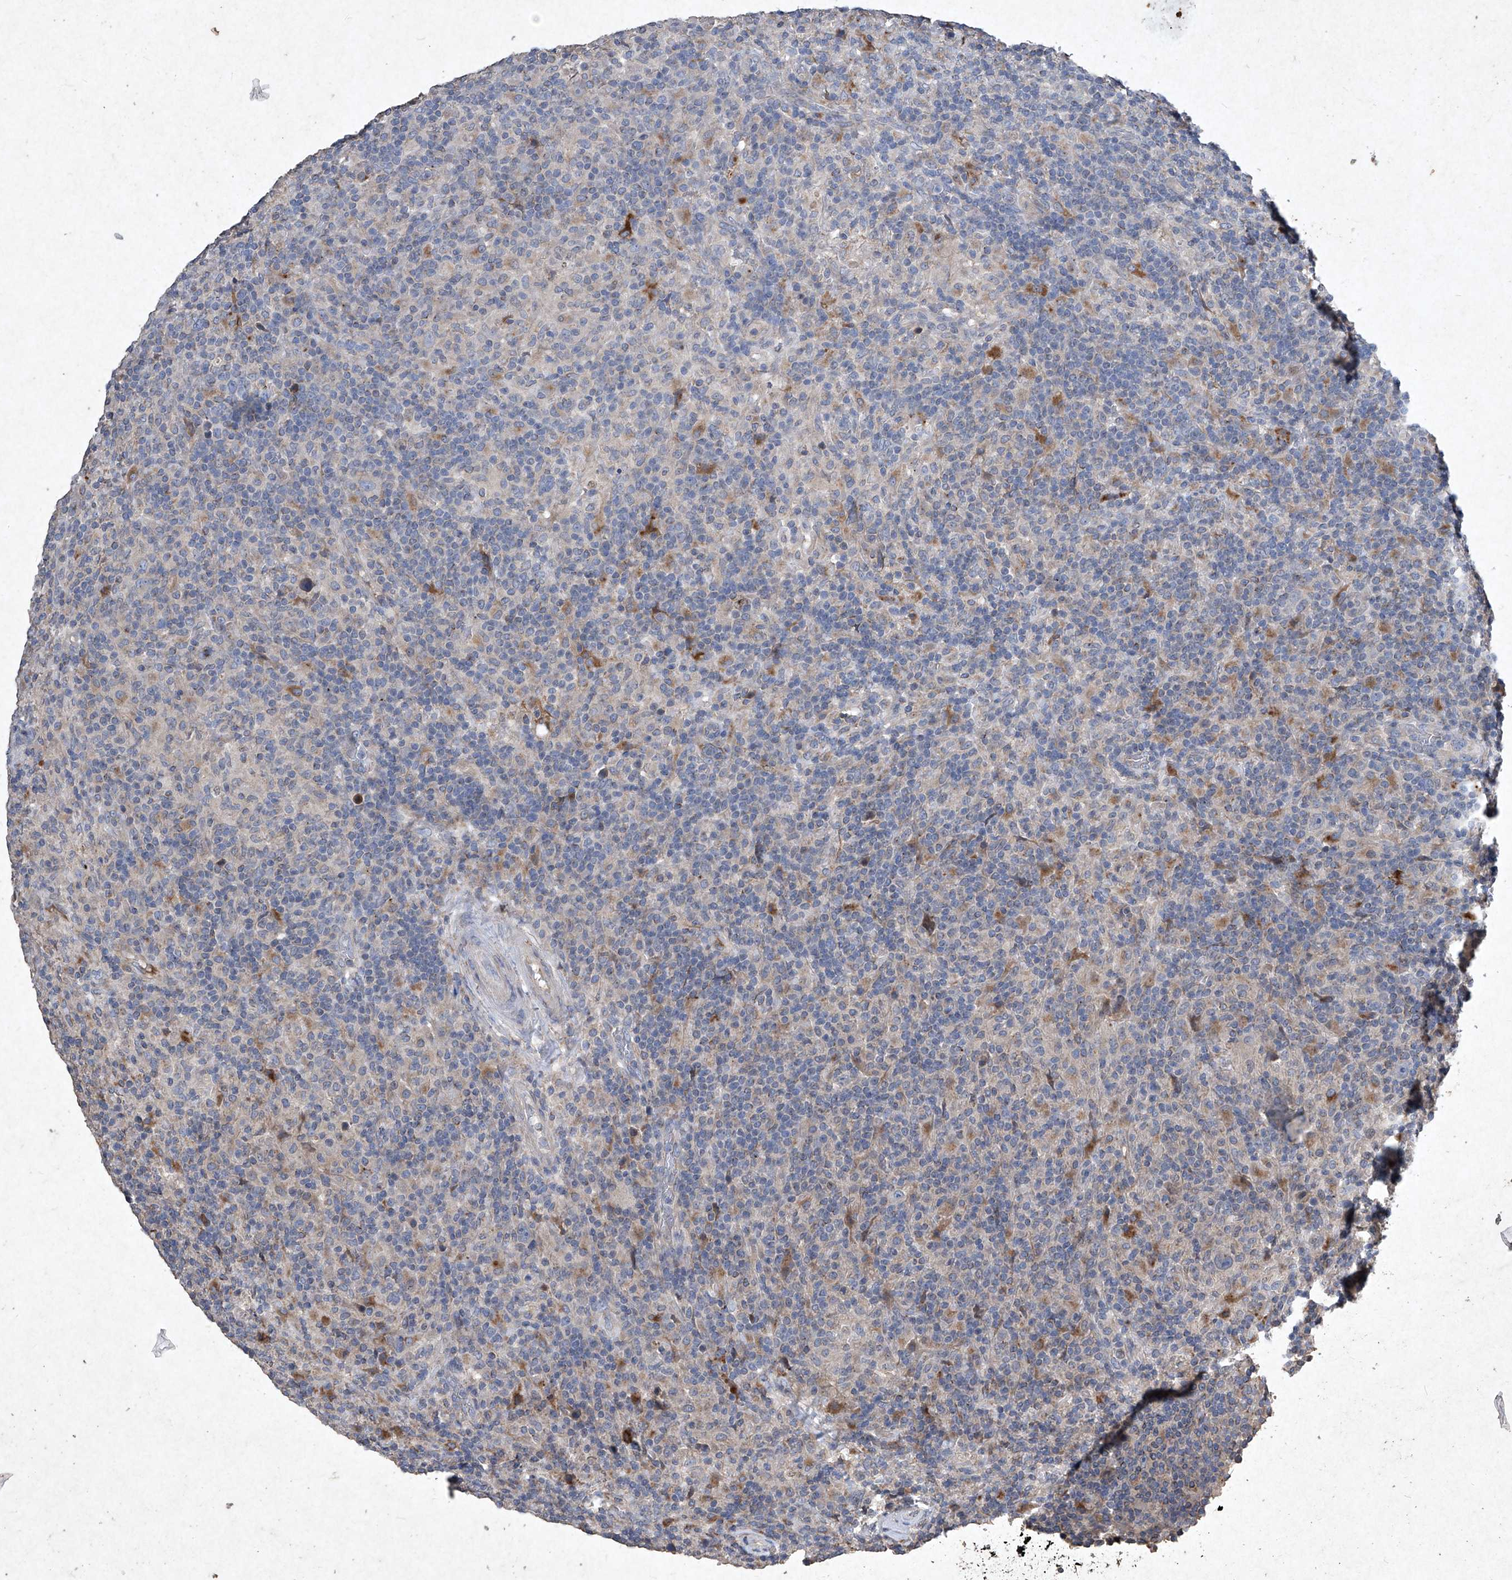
{"staining": {"intensity": "negative", "quantity": "none", "location": "none"}, "tissue": "lymphoma", "cell_type": "Tumor cells", "image_type": "cancer", "snomed": [{"axis": "morphology", "description": "Hodgkin's disease, NOS"}, {"axis": "topography", "description": "Lymph node"}], "caption": "Immunohistochemistry micrograph of human Hodgkin's disease stained for a protein (brown), which exhibits no positivity in tumor cells.", "gene": "MED16", "patient": {"sex": "male", "age": 70}}